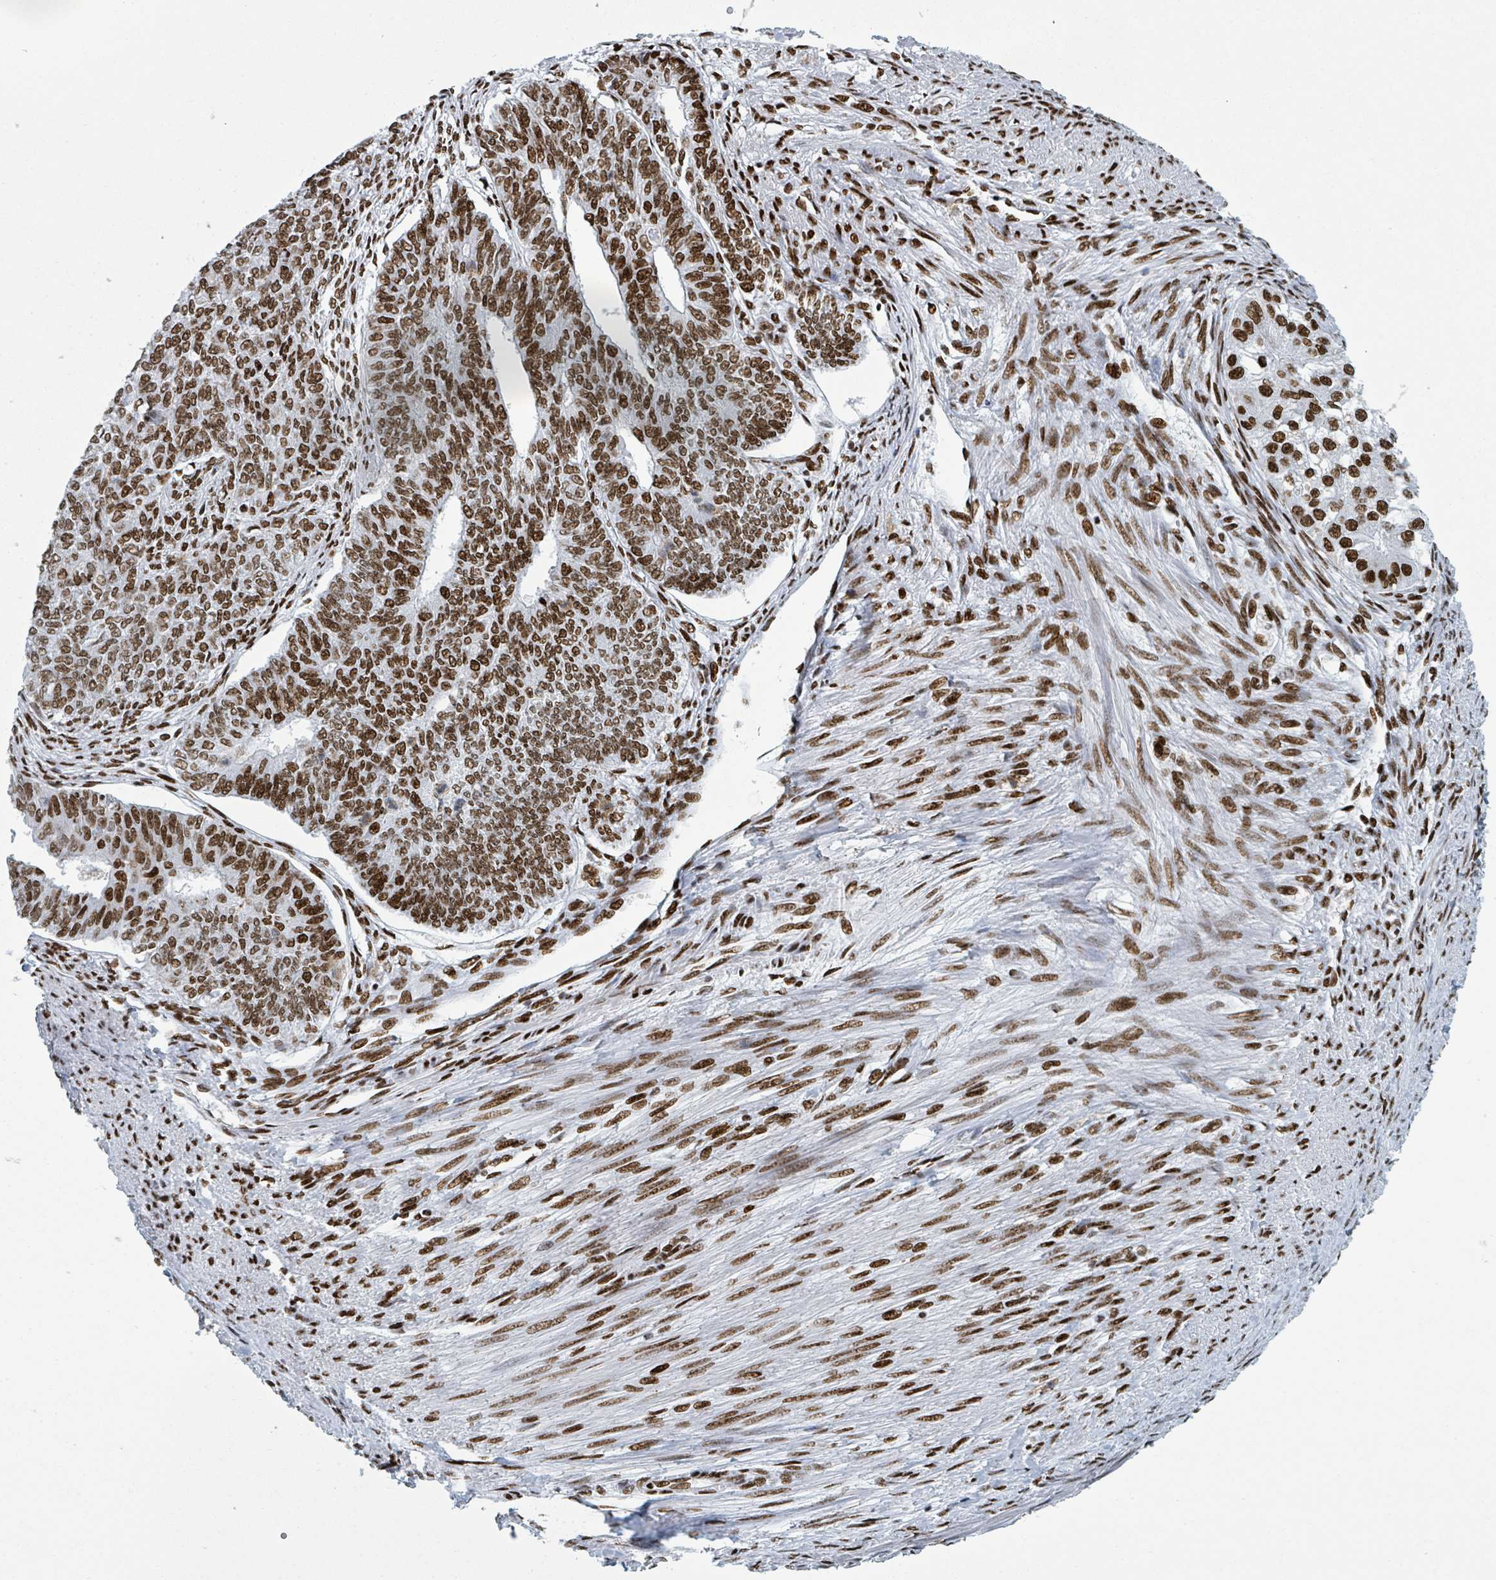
{"staining": {"intensity": "strong", "quantity": ">75%", "location": "nuclear"}, "tissue": "endometrial cancer", "cell_type": "Tumor cells", "image_type": "cancer", "snomed": [{"axis": "morphology", "description": "Adenocarcinoma, NOS"}, {"axis": "topography", "description": "Endometrium"}], "caption": "Strong nuclear expression for a protein is appreciated in approximately >75% of tumor cells of endometrial cancer (adenocarcinoma) using IHC.", "gene": "DHX16", "patient": {"sex": "female", "age": 32}}